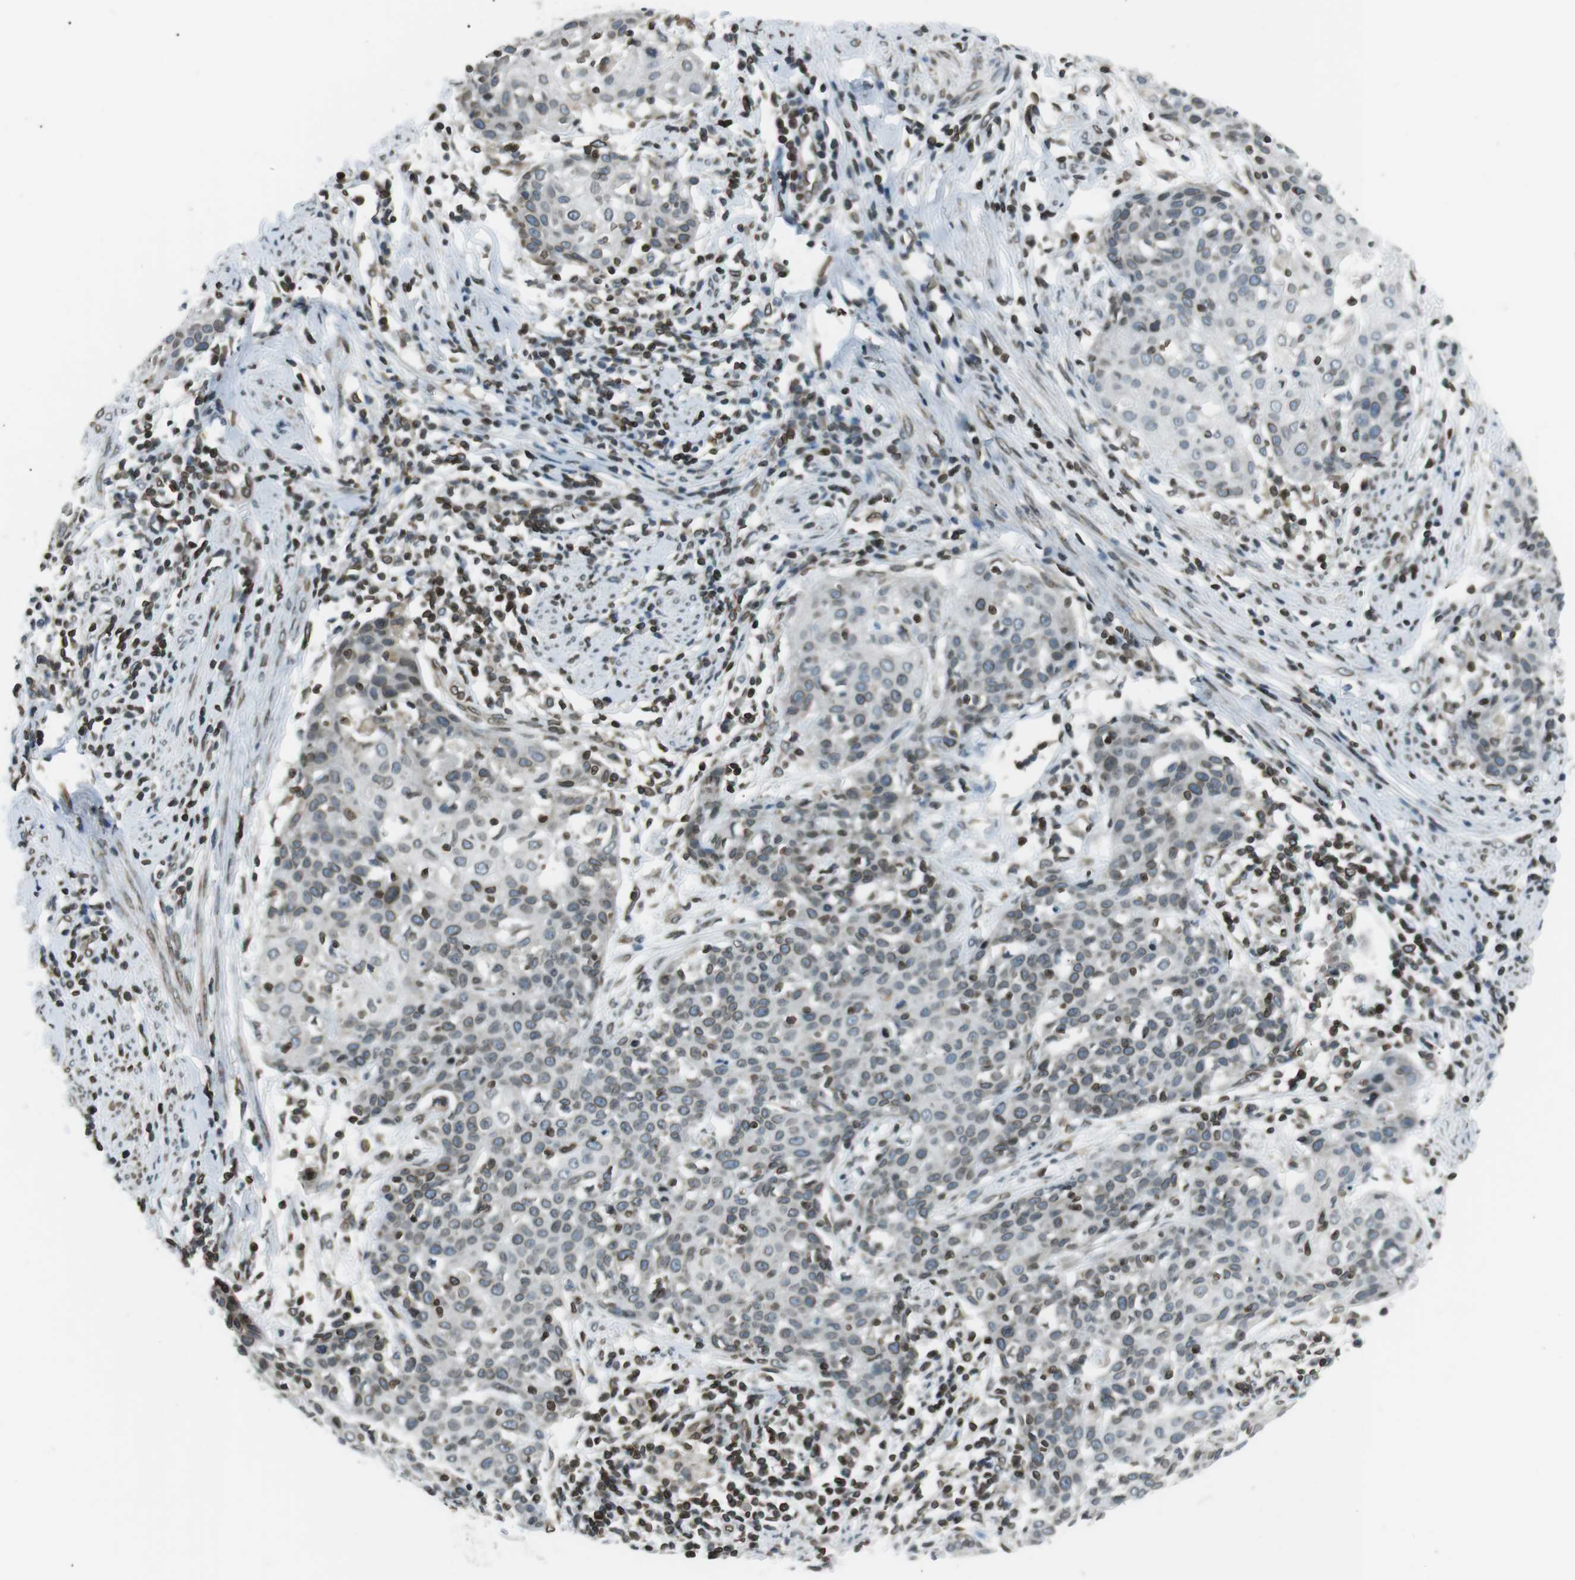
{"staining": {"intensity": "moderate", "quantity": ">75%", "location": "cytoplasmic/membranous,nuclear"}, "tissue": "cervical cancer", "cell_type": "Tumor cells", "image_type": "cancer", "snomed": [{"axis": "morphology", "description": "Squamous cell carcinoma, NOS"}, {"axis": "topography", "description": "Cervix"}], "caption": "Immunohistochemistry (IHC) (DAB) staining of cervical cancer shows moderate cytoplasmic/membranous and nuclear protein positivity in approximately >75% of tumor cells.", "gene": "TMX4", "patient": {"sex": "female", "age": 38}}